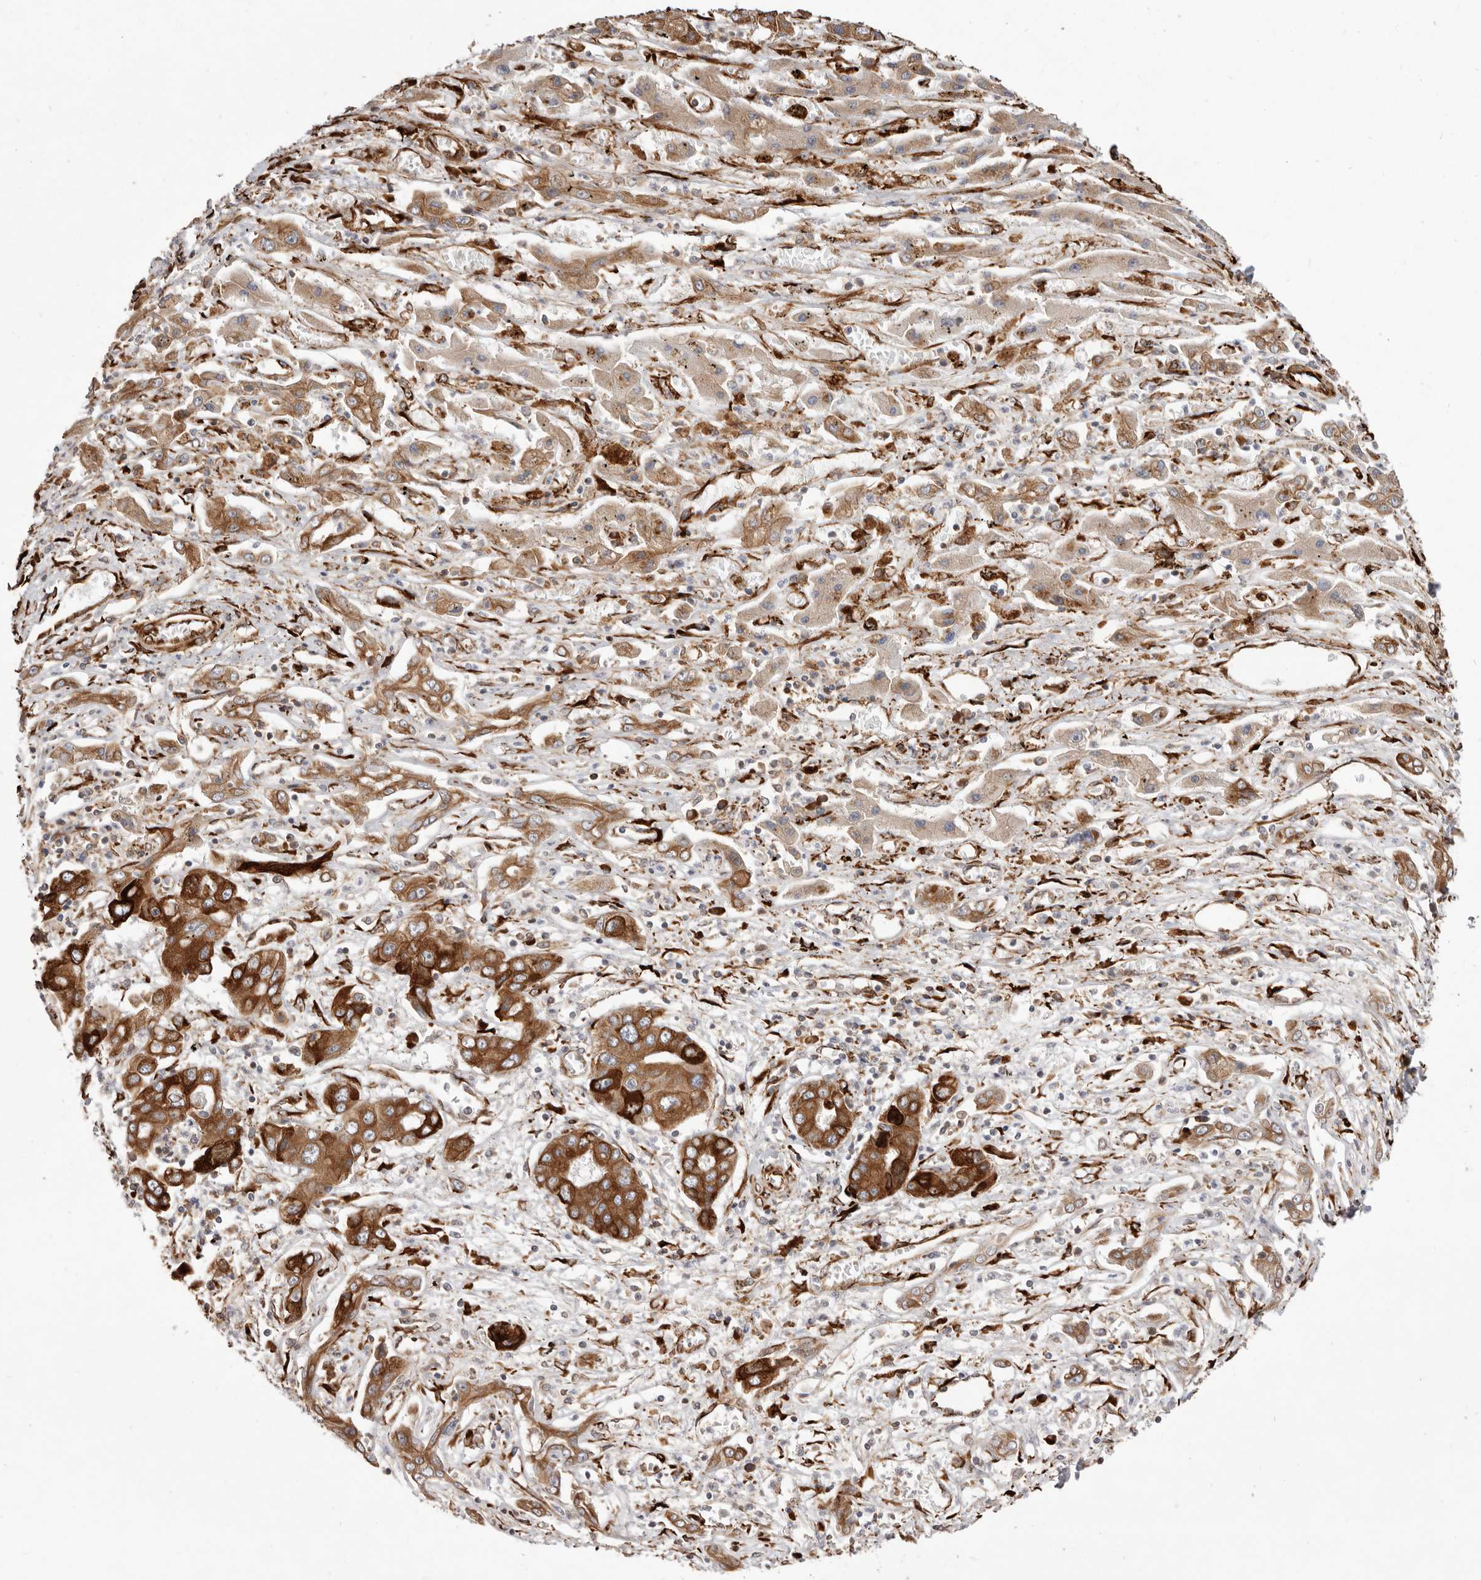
{"staining": {"intensity": "strong", "quantity": ">75%", "location": "cytoplasmic/membranous"}, "tissue": "liver cancer", "cell_type": "Tumor cells", "image_type": "cancer", "snomed": [{"axis": "morphology", "description": "Cholangiocarcinoma"}, {"axis": "topography", "description": "Liver"}], "caption": "A micrograph of liver cancer (cholangiocarcinoma) stained for a protein shows strong cytoplasmic/membranous brown staining in tumor cells.", "gene": "WDTC1", "patient": {"sex": "male", "age": 67}}